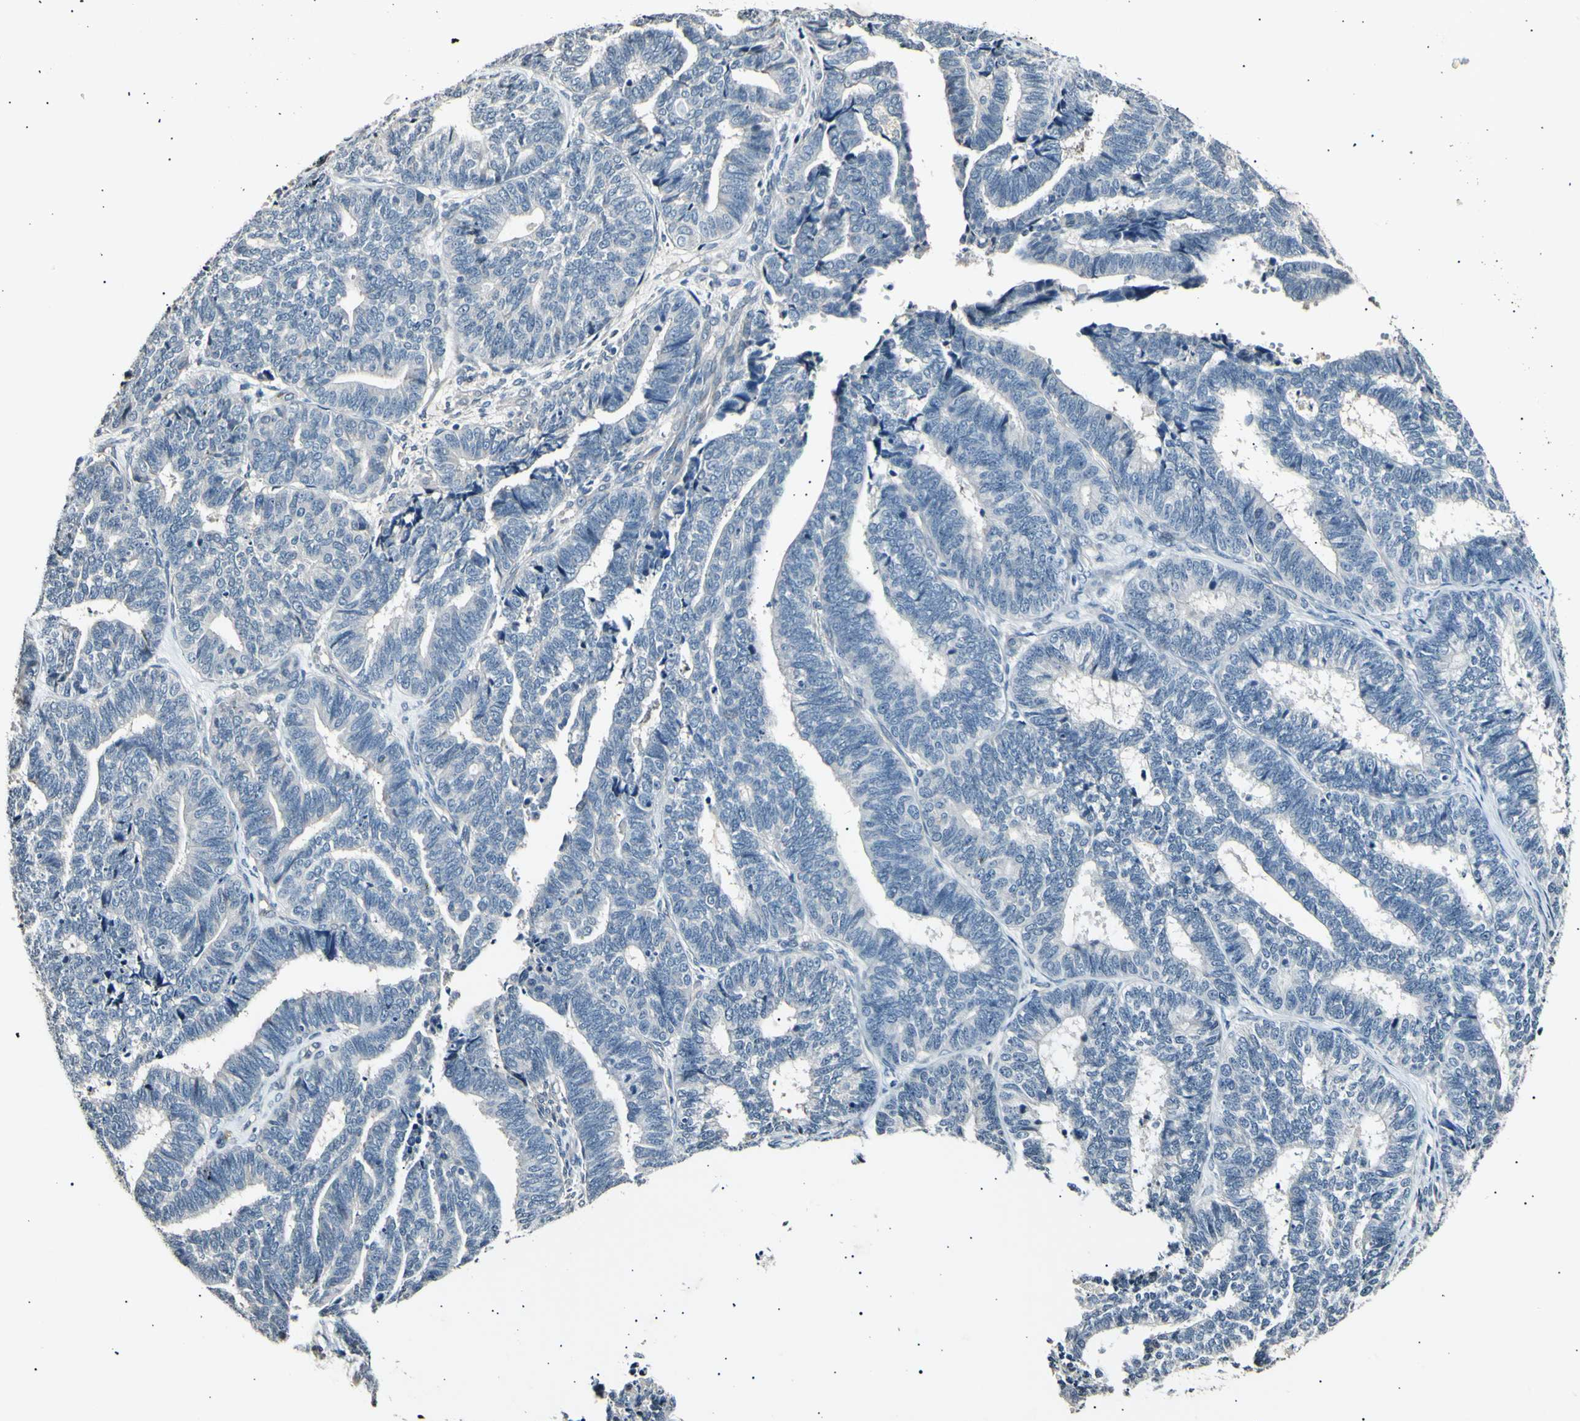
{"staining": {"intensity": "negative", "quantity": "none", "location": "none"}, "tissue": "endometrial cancer", "cell_type": "Tumor cells", "image_type": "cancer", "snomed": [{"axis": "morphology", "description": "Adenocarcinoma, NOS"}, {"axis": "topography", "description": "Endometrium"}], "caption": "This histopathology image is of endometrial cancer (adenocarcinoma) stained with immunohistochemistry to label a protein in brown with the nuclei are counter-stained blue. There is no expression in tumor cells.", "gene": "AK1", "patient": {"sex": "female", "age": 70}}